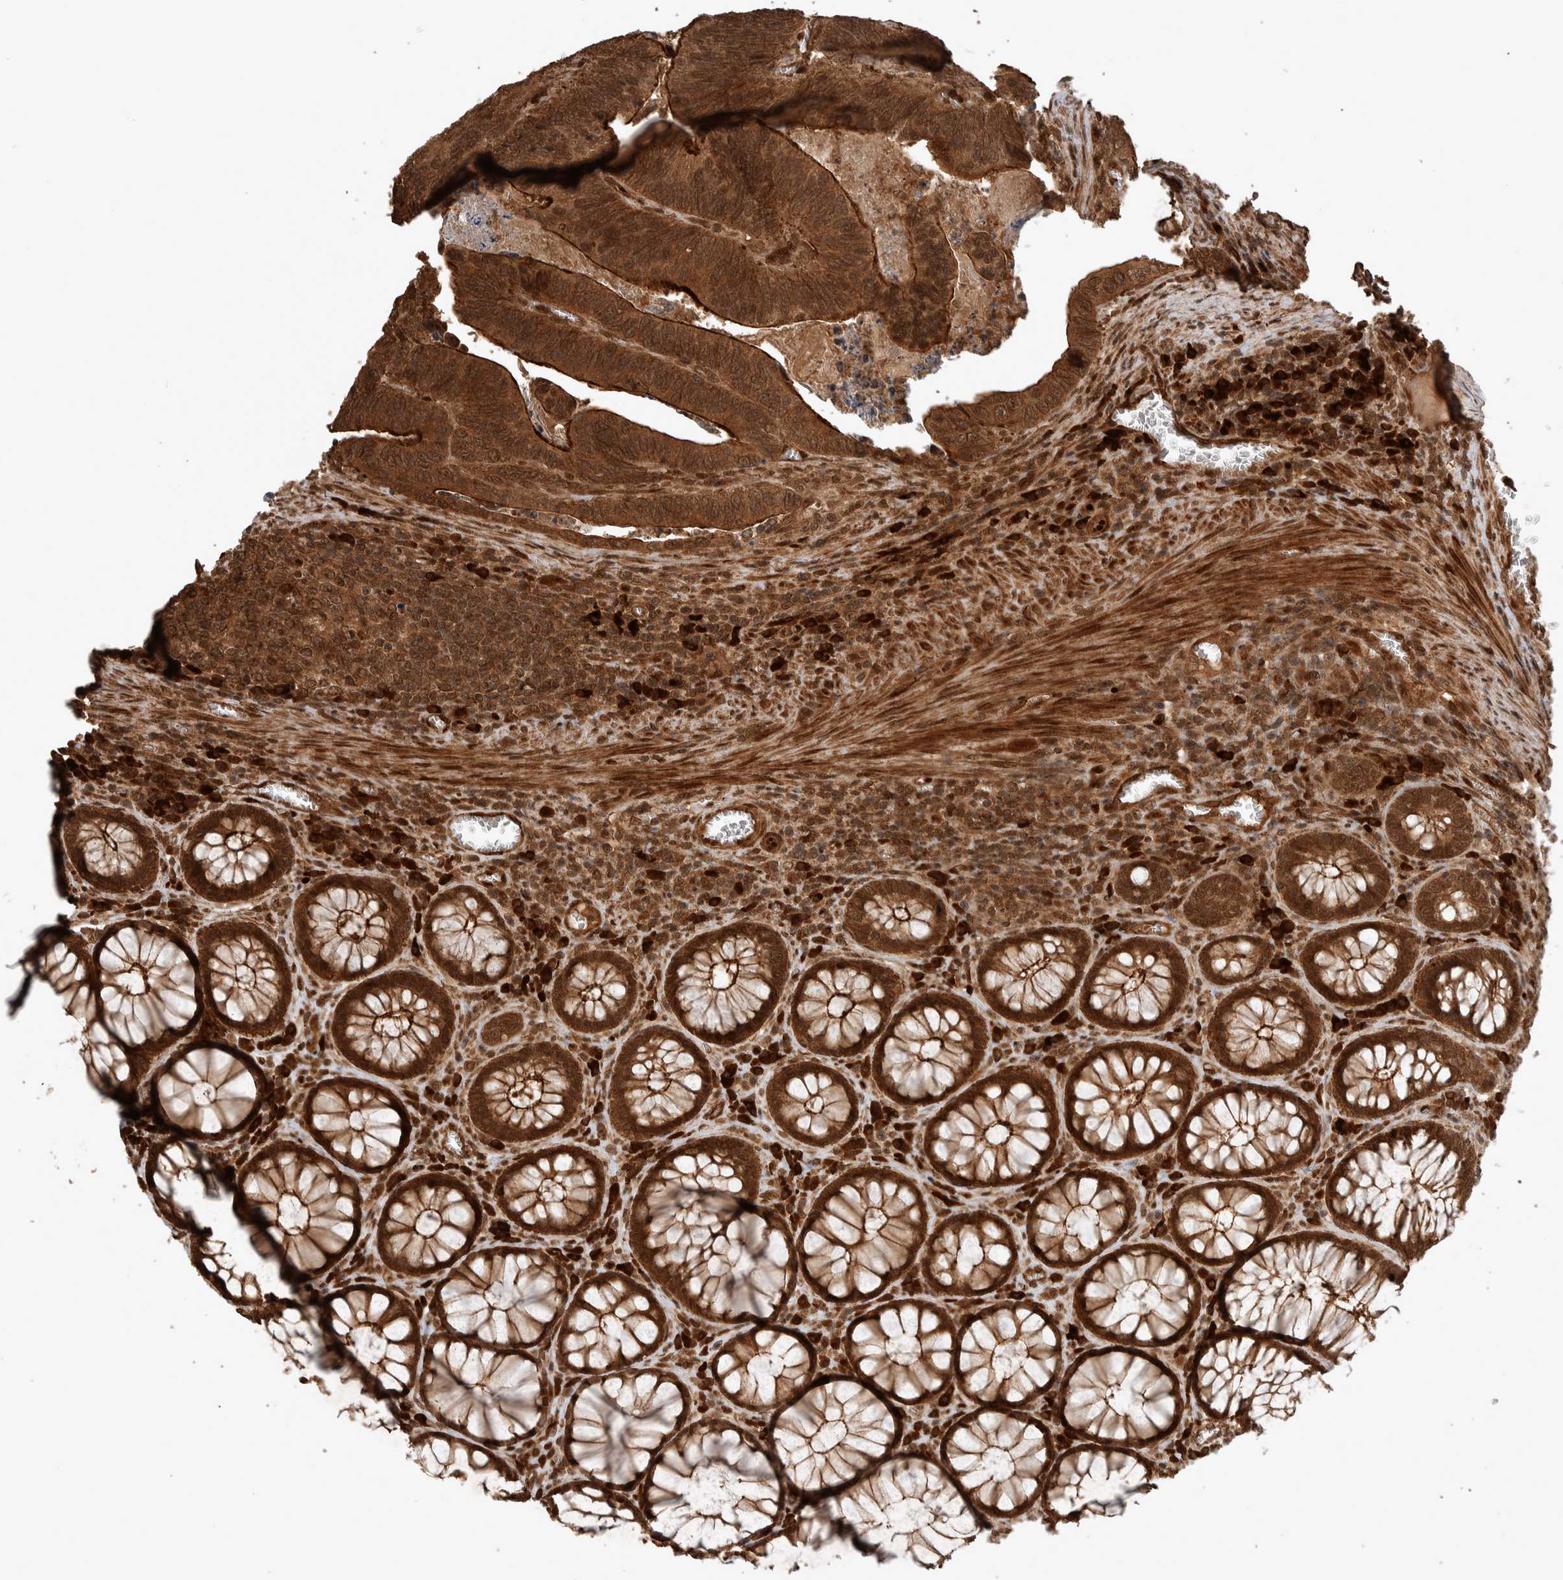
{"staining": {"intensity": "strong", "quantity": ">75%", "location": "cytoplasmic/membranous,nuclear"}, "tissue": "colorectal cancer", "cell_type": "Tumor cells", "image_type": "cancer", "snomed": [{"axis": "morphology", "description": "Inflammation, NOS"}, {"axis": "morphology", "description": "Adenocarcinoma, NOS"}, {"axis": "topography", "description": "Colon"}], "caption": "A photomicrograph of human colorectal cancer (adenocarcinoma) stained for a protein reveals strong cytoplasmic/membranous and nuclear brown staining in tumor cells.", "gene": "CNTROB", "patient": {"sex": "male", "age": 72}}